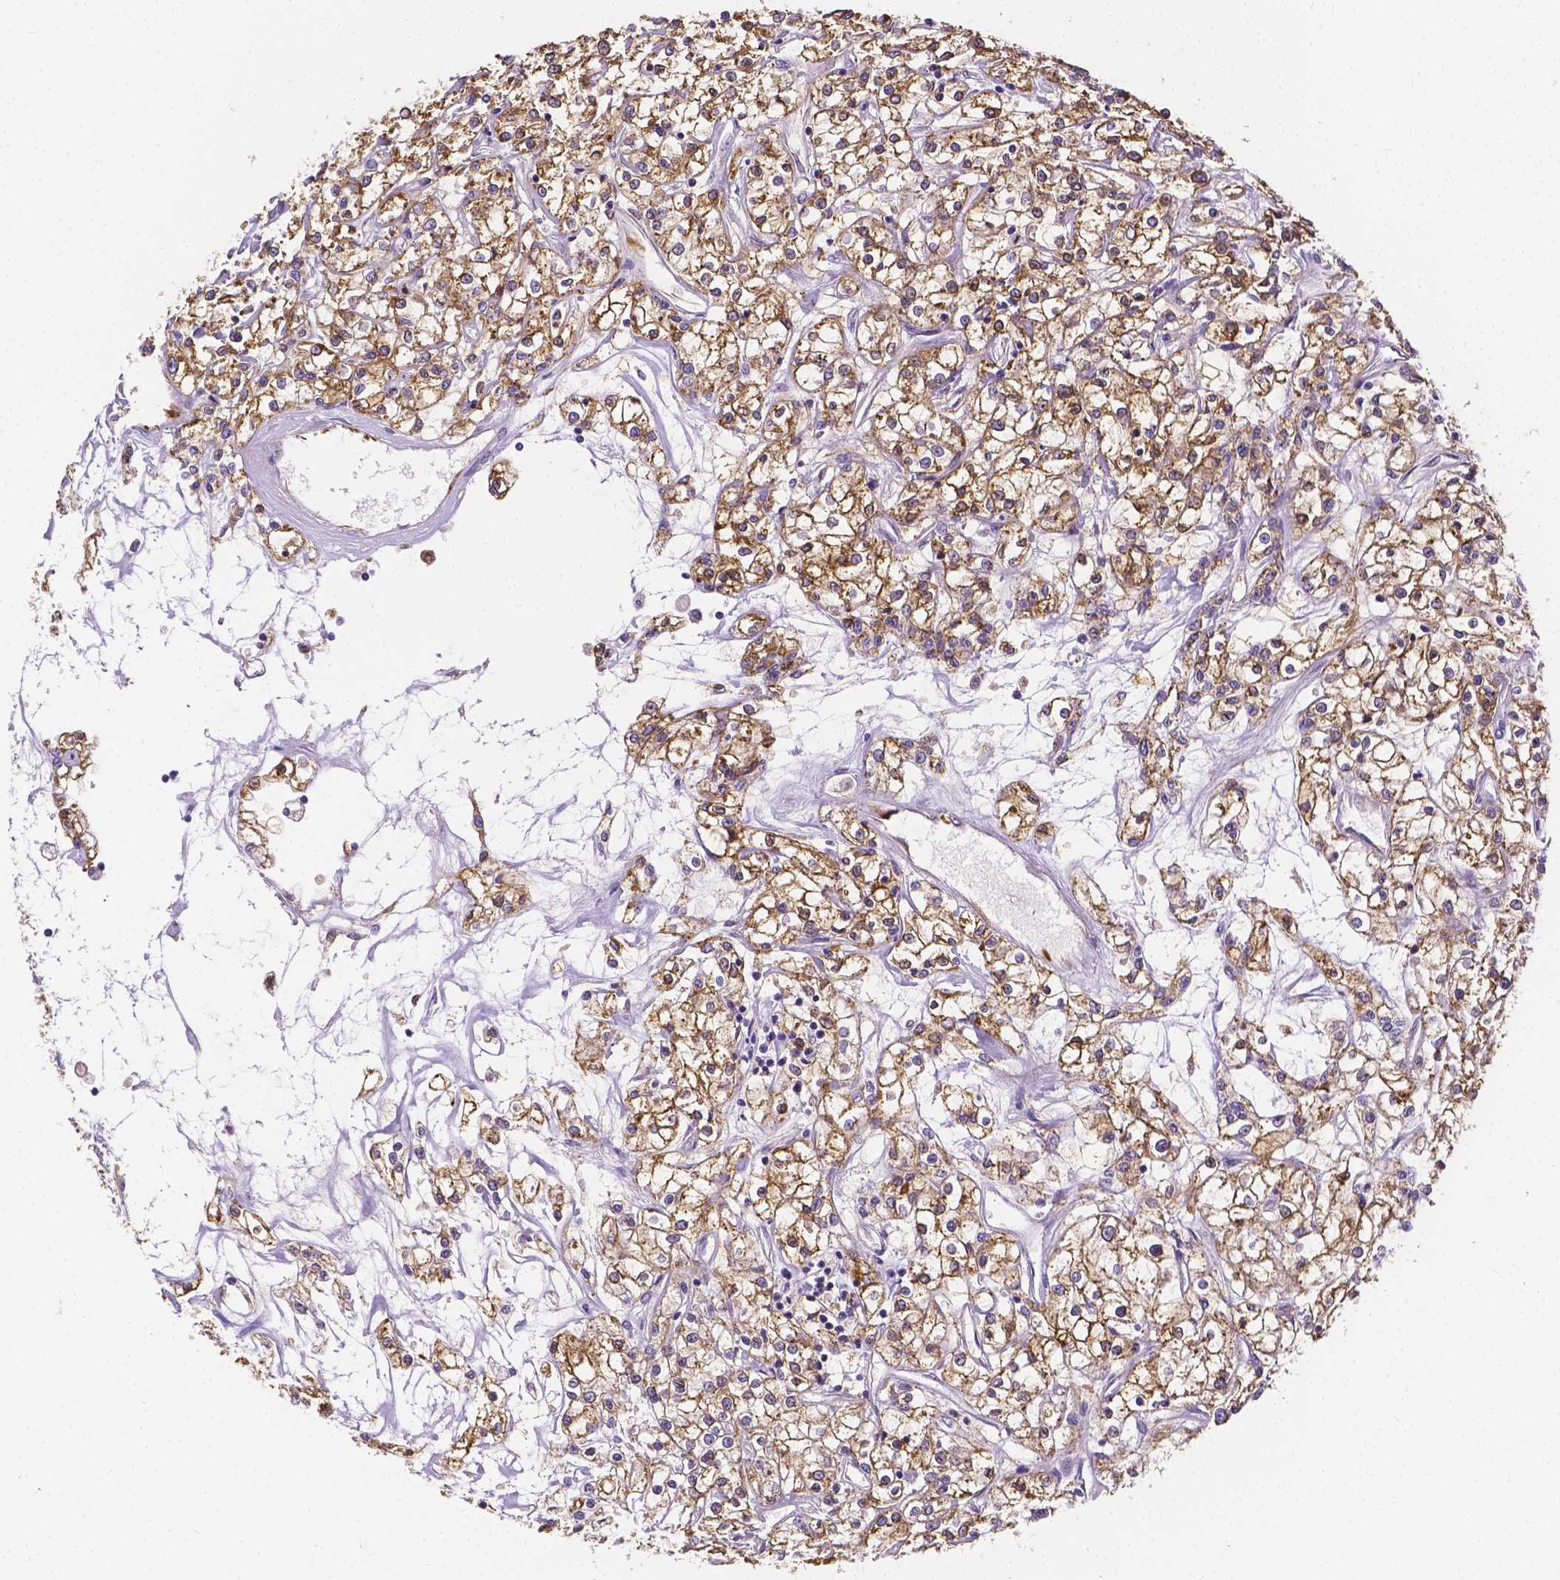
{"staining": {"intensity": "weak", "quantity": ">75%", "location": "cytoplasmic/membranous"}, "tissue": "renal cancer", "cell_type": "Tumor cells", "image_type": "cancer", "snomed": [{"axis": "morphology", "description": "Adenocarcinoma, NOS"}, {"axis": "topography", "description": "Kidney"}], "caption": "Immunohistochemistry photomicrograph of human renal cancer stained for a protein (brown), which exhibits low levels of weak cytoplasmic/membranous expression in approximately >75% of tumor cells.", "gene": "ZNRD2", "patient": {"sex": "female", "age": 59}}